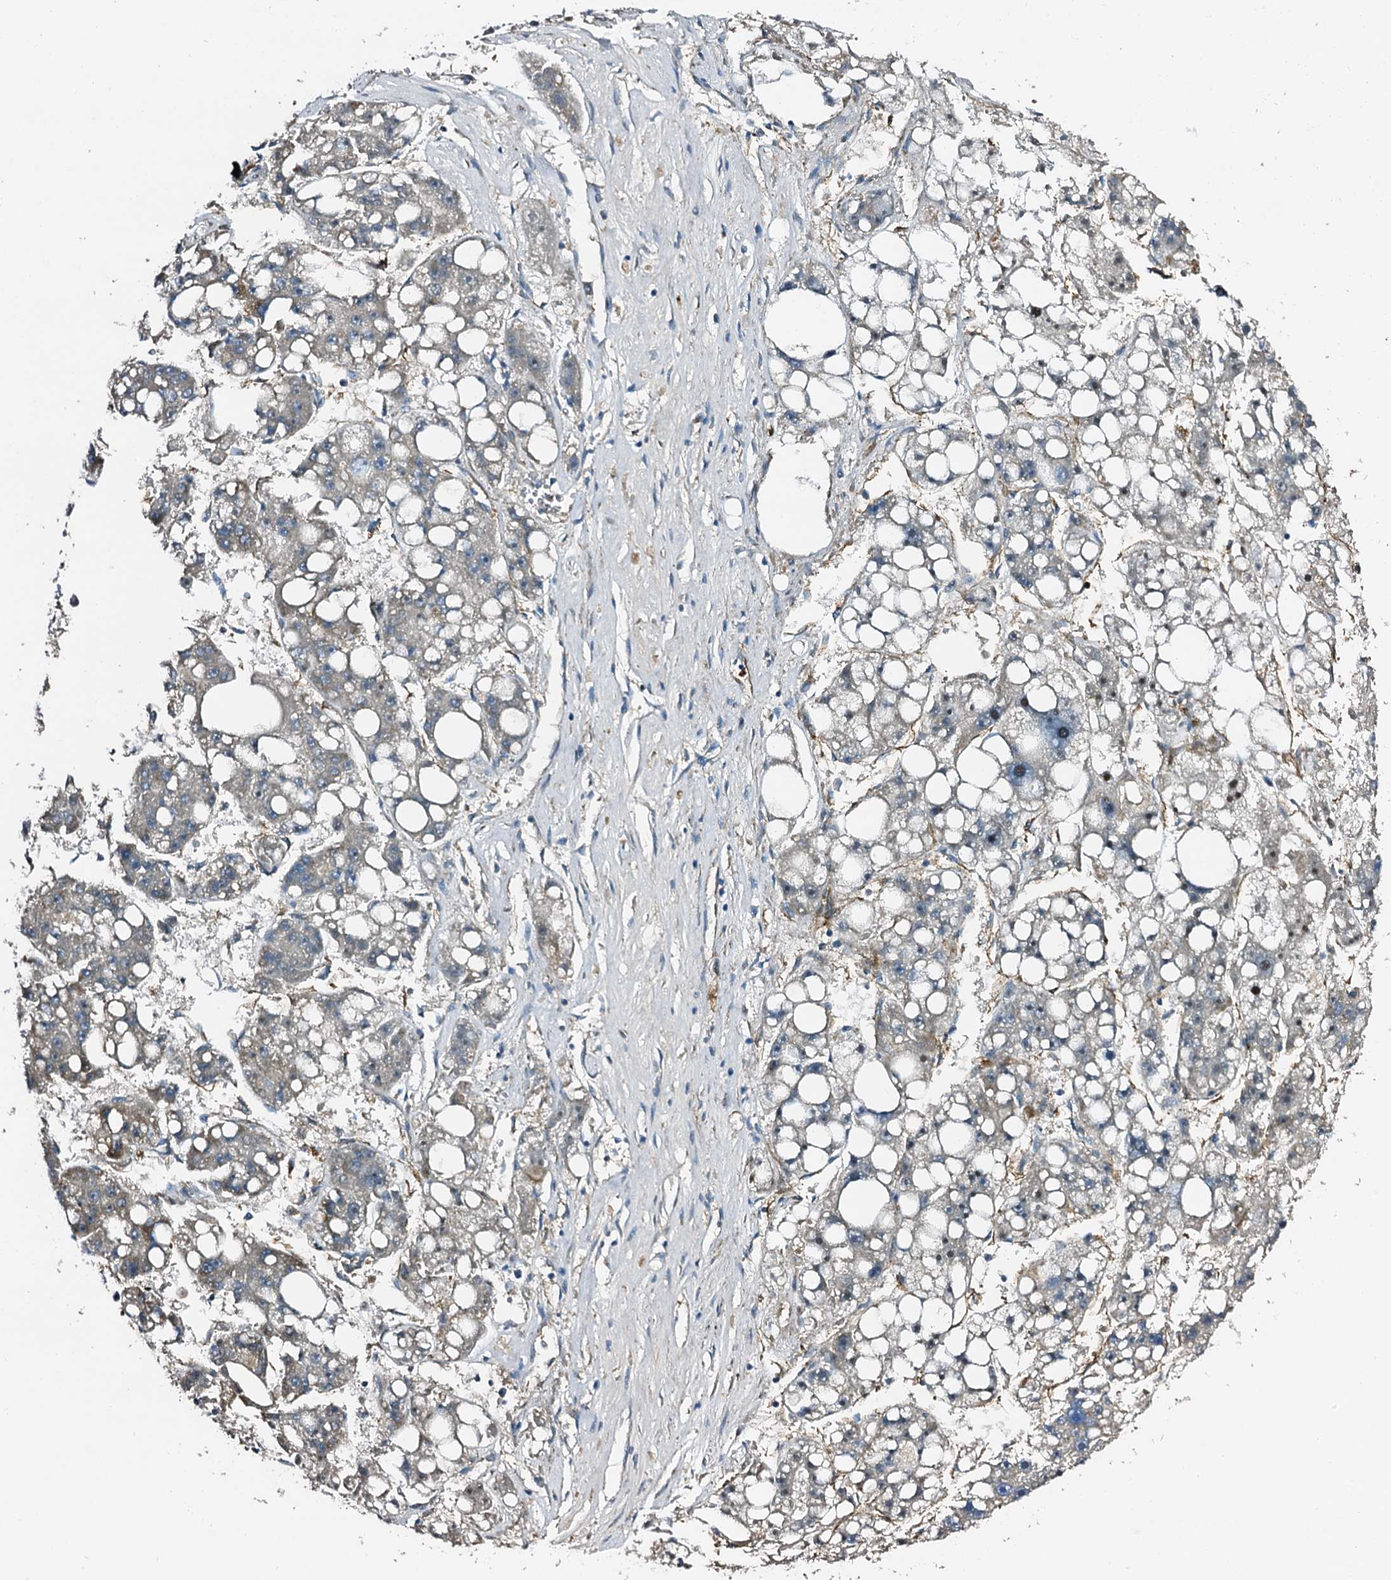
{"staining": {"intensity": "weak", "quantity": "<25%", "location": "cytoplasmic/membranous"}, "tissue": "liver cancer", "cell_type": "Tumor cells", "image_type": "cancer", "snomed": [{"axis": "morphology", "description": "Carcinoma, Hepatocellular, NOS"}, {"axis": "topography", "description": "Liver"}], "caption": "Image shows no protein expression in tumor cells of liver cancer (hepatocellular carcinoma) tissue.", "gene": "DBX1", "patient": {"sex": "female", "age": 61}}